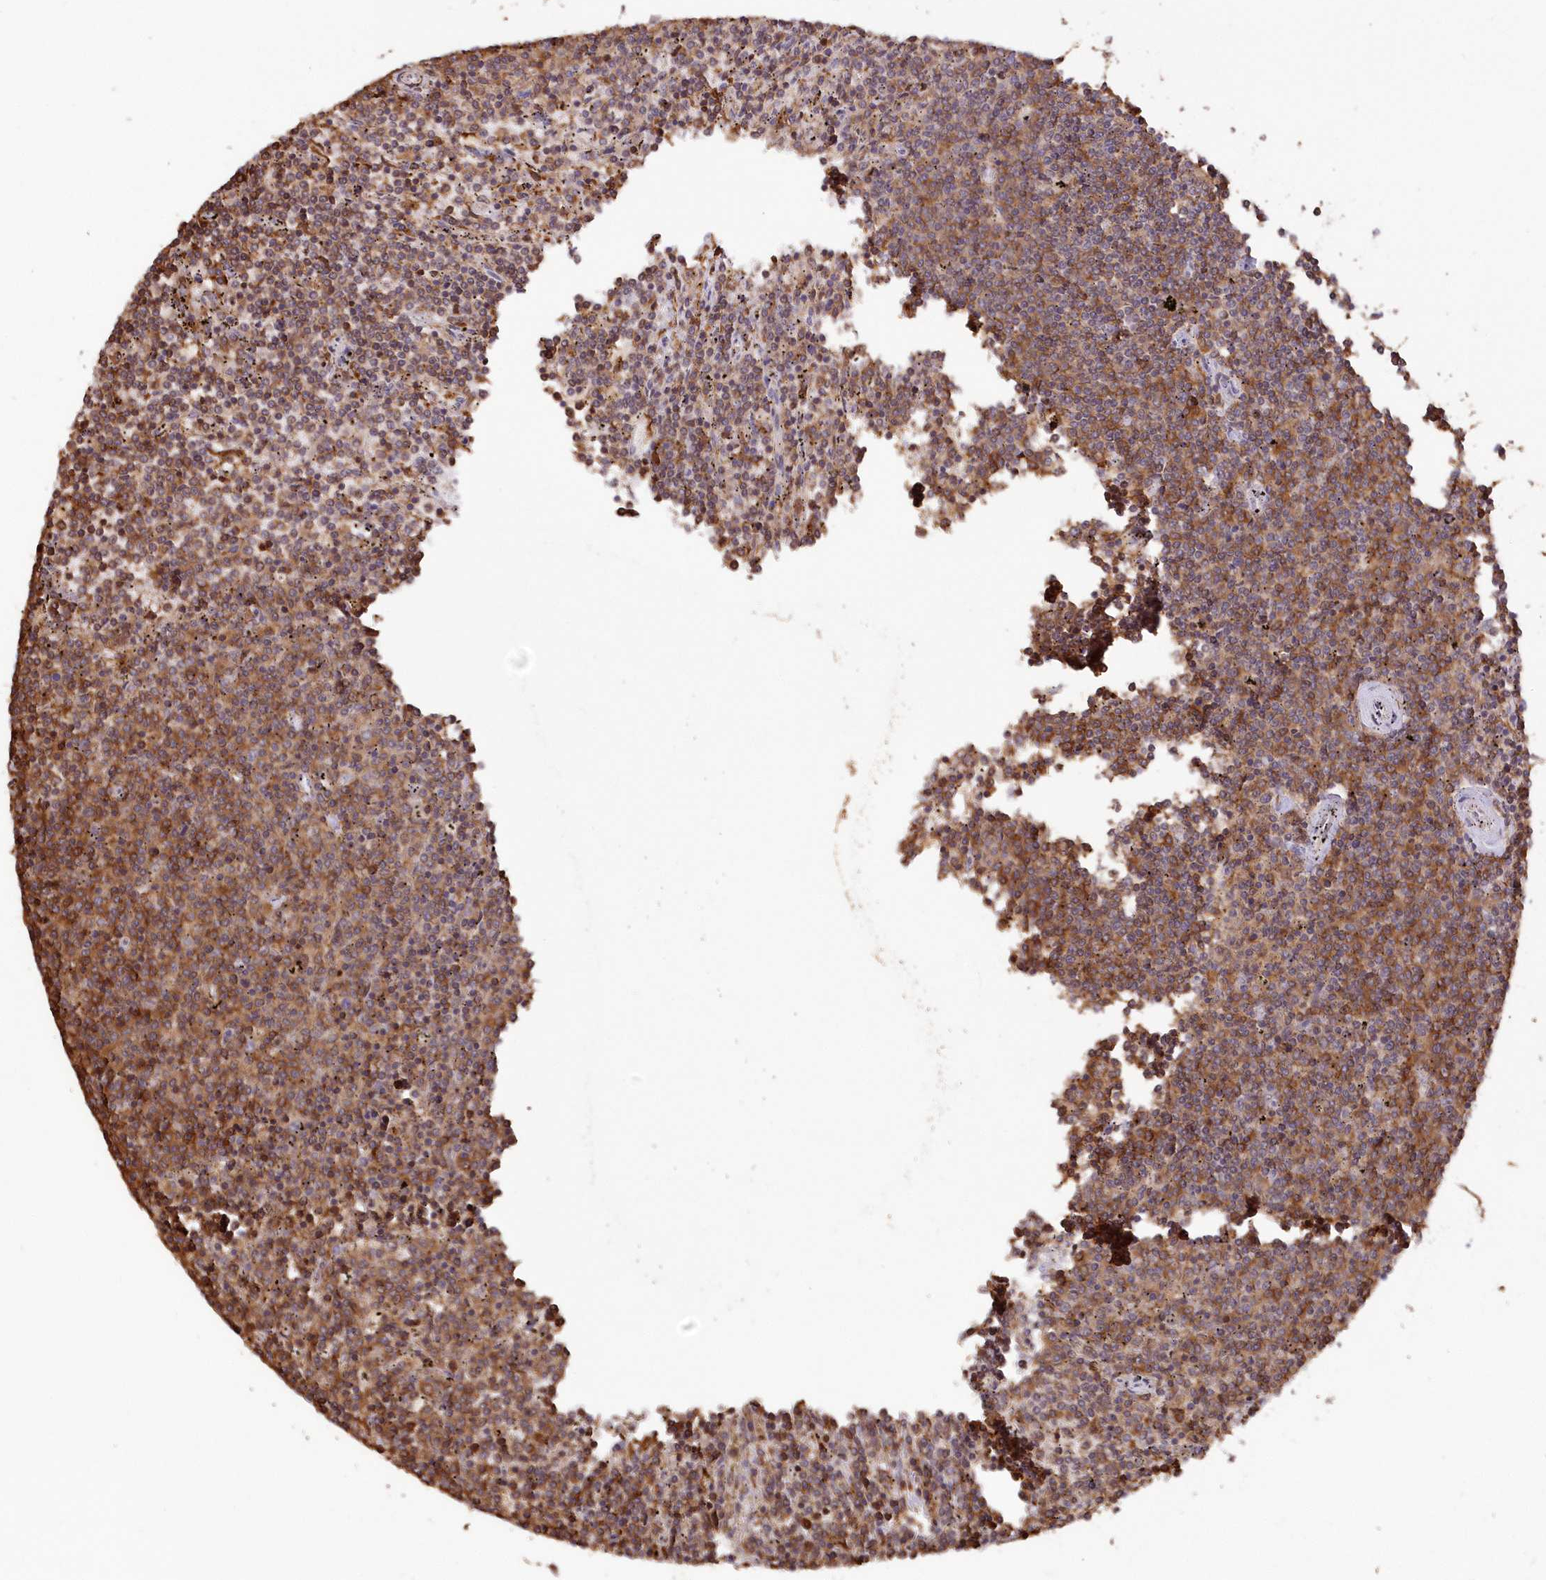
{"staining": {"intensity": "moderate", "quantity": "25%-75%", "location": "cytoplasmic/membranous"}, "tissue": "lymphoma", "cell_type": "Tumor cells", "image_type": "cancer", "snomed": [{"axis": "morphology", "description": "Malignant lymphoma, non-Hodgkin's type, Low grade"}, {"axis": "topography", "description": "Spleen"}], "caption": "The photomicrograph demonstrates staining of malignant lymphoma, non-Hodgkin's type (low-grade), revealing moderate cytoplasmic/membranous protein positivity (brown color) within tumor cells. (brown staining indicates protein expression, while blue staining denotes nuclei).", "gene": "SNED1", "patient": {"sex": "female", "age": 50}}